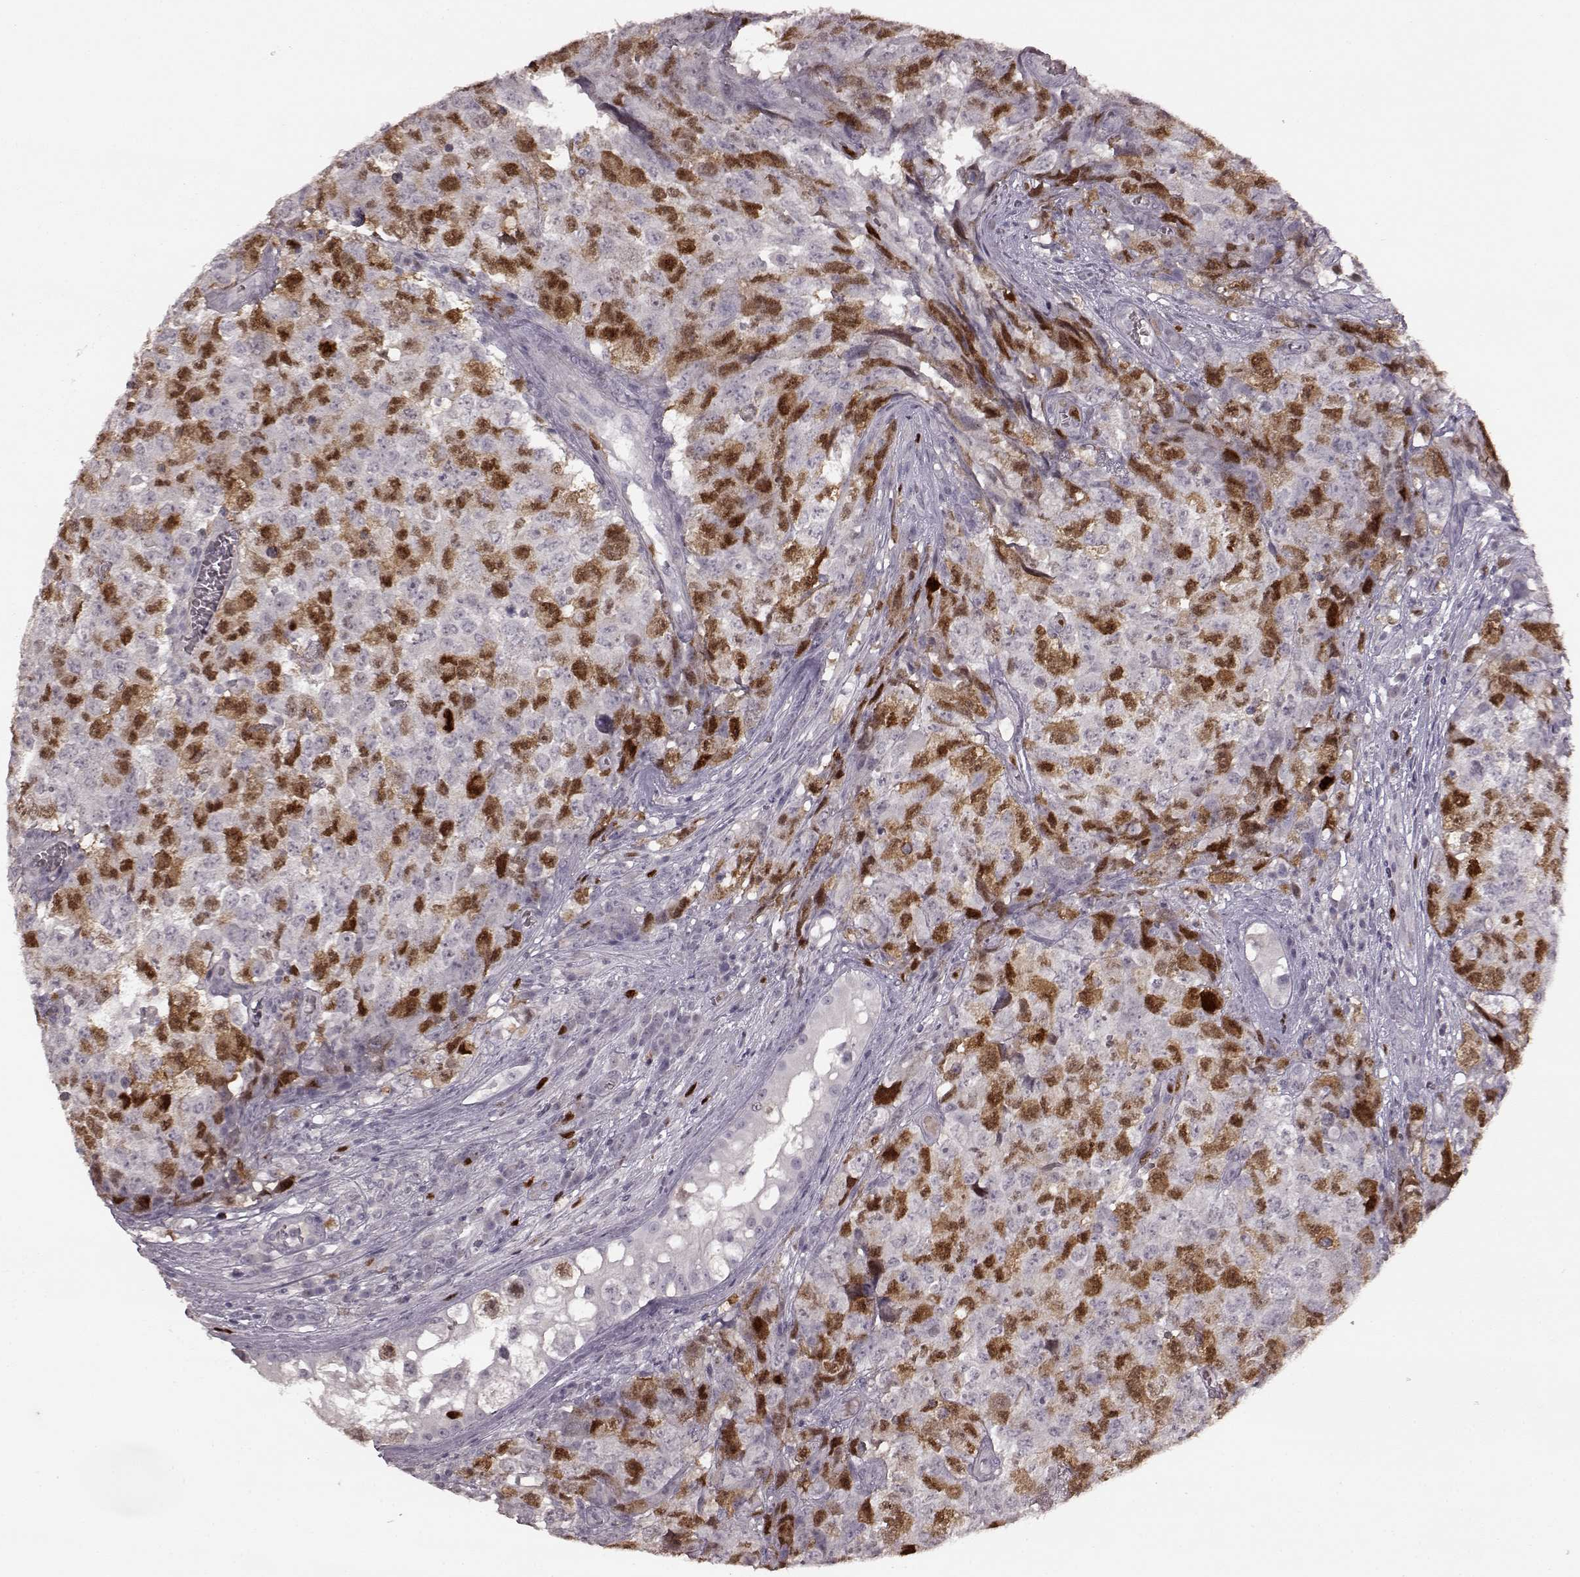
{"staining": {"intensity": "moderate", "quantity": "25%-75%", "location": "nuclear"}, "tissue": "testis cancer", "cell_type": "Tumor cells", "image_type": "cancer", "snomed": [{"axis": "morphology", "description": "Carcinoma, Embryonal, NOS"}, {"axis": "topography", "description": "Testis"}], "caption": "Protein staining of testis embryonal carcinoma tissue reveals moderate nuclear expression in about 25%-75% of tumor cells. Using DAB (3,3'-diaminobenzidine) (brown) and hematoxylin (blue) stains, captured at high magnification using brightfield microscopy.", "gene": "CCNA2", "patient": {"sex": "male", "age": 23}}